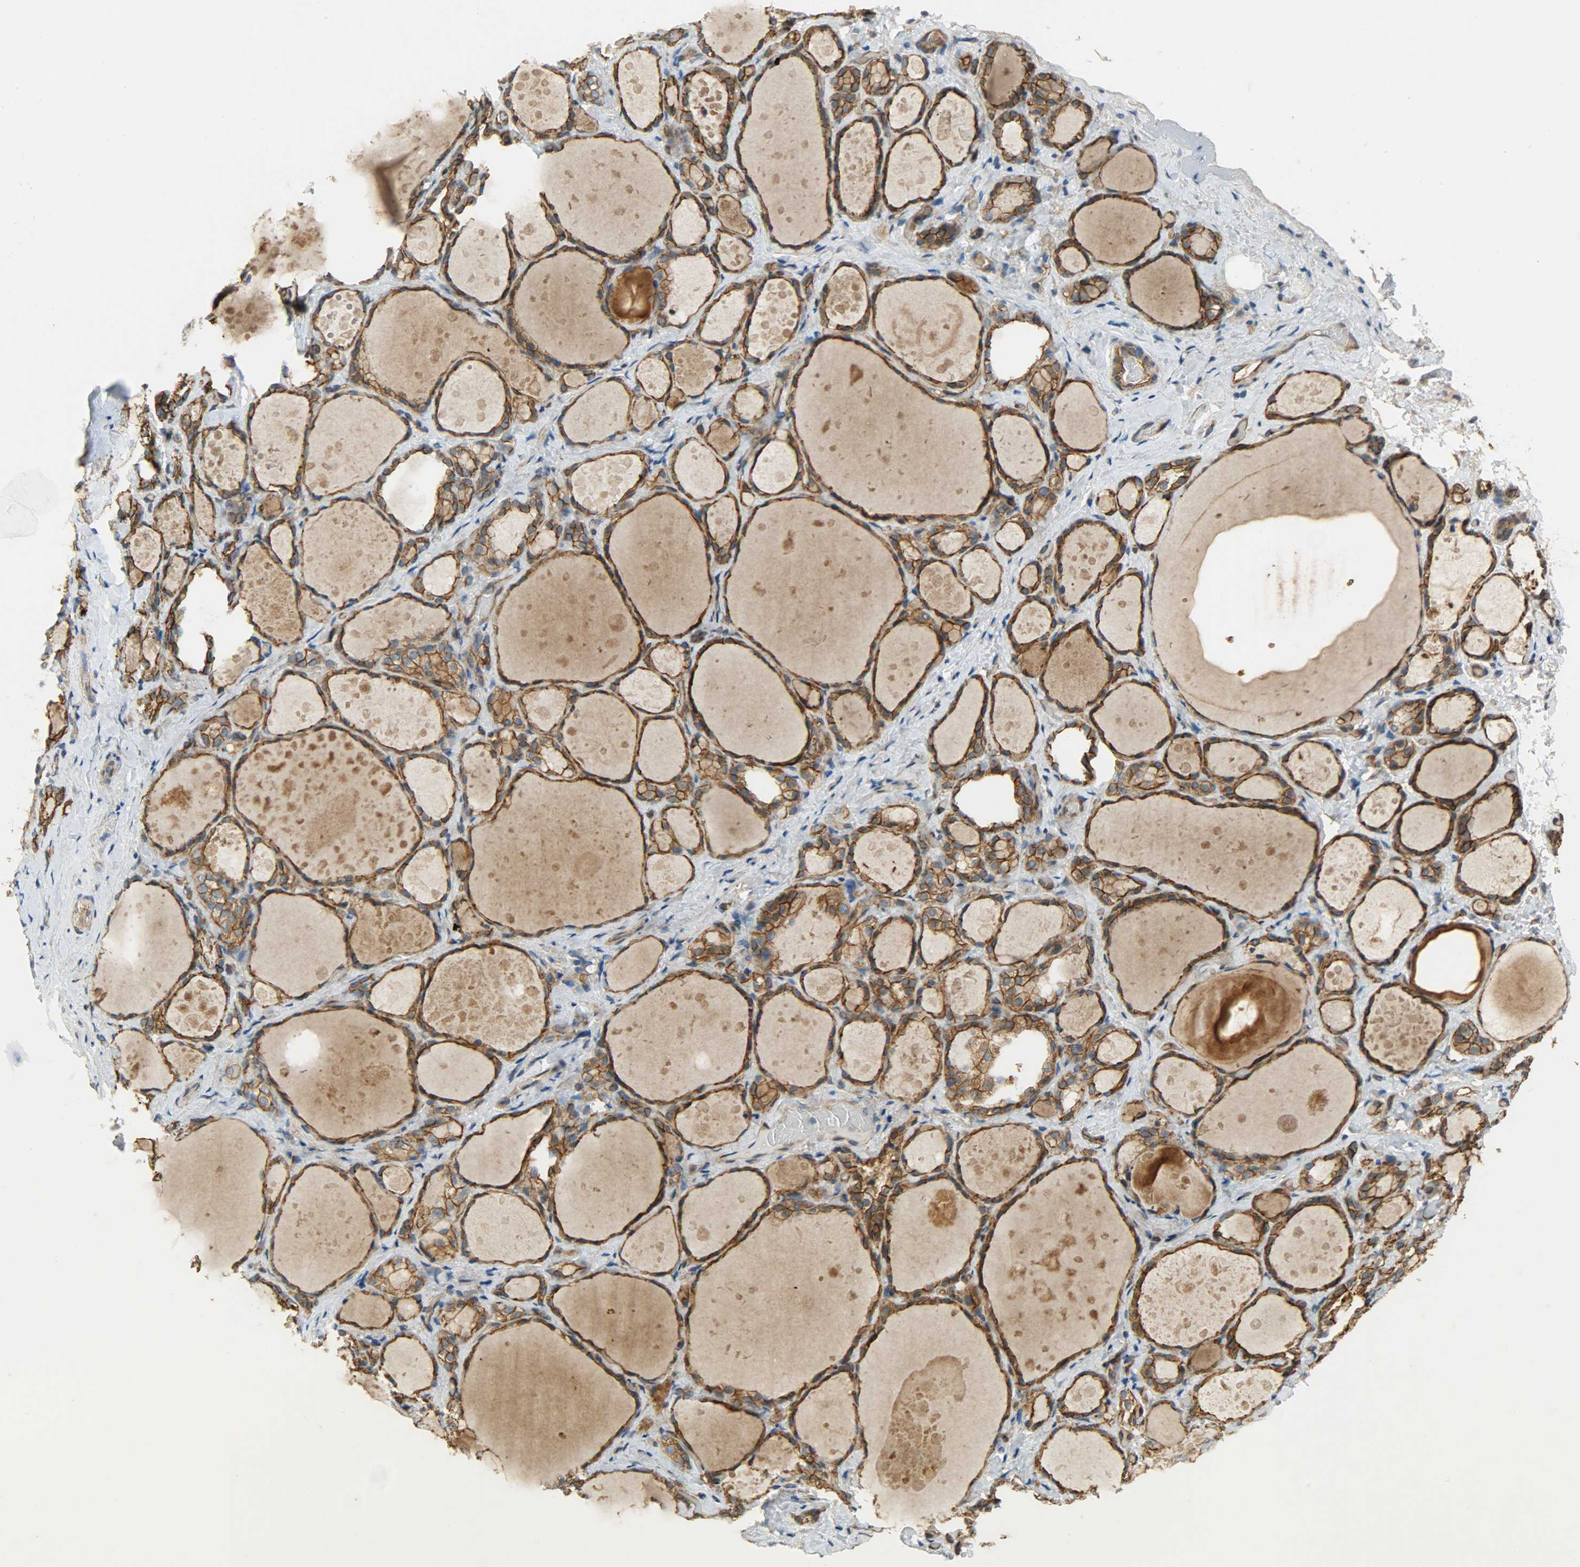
{"staining": {"intensity": "strong", "quantity": ">75%", "location": "cytoplasmic/membranous"}, "tissue": "thyroid gland", "cell_type": "Glandular cells", "image_type": "normal", "snomed": [{"axis": "morphology", "description": "Normal tissue, NOS"}, {"axis": "topography", "description": "Thyroid gland"}], "caption": "IHC of benign thyroid gland reveals high levels of strong cytoplasmic/membranous staining in approximately >75% of glandular cells.", "gene": "KIAA1217", "patient": {"sex": "female", "age": 75}}